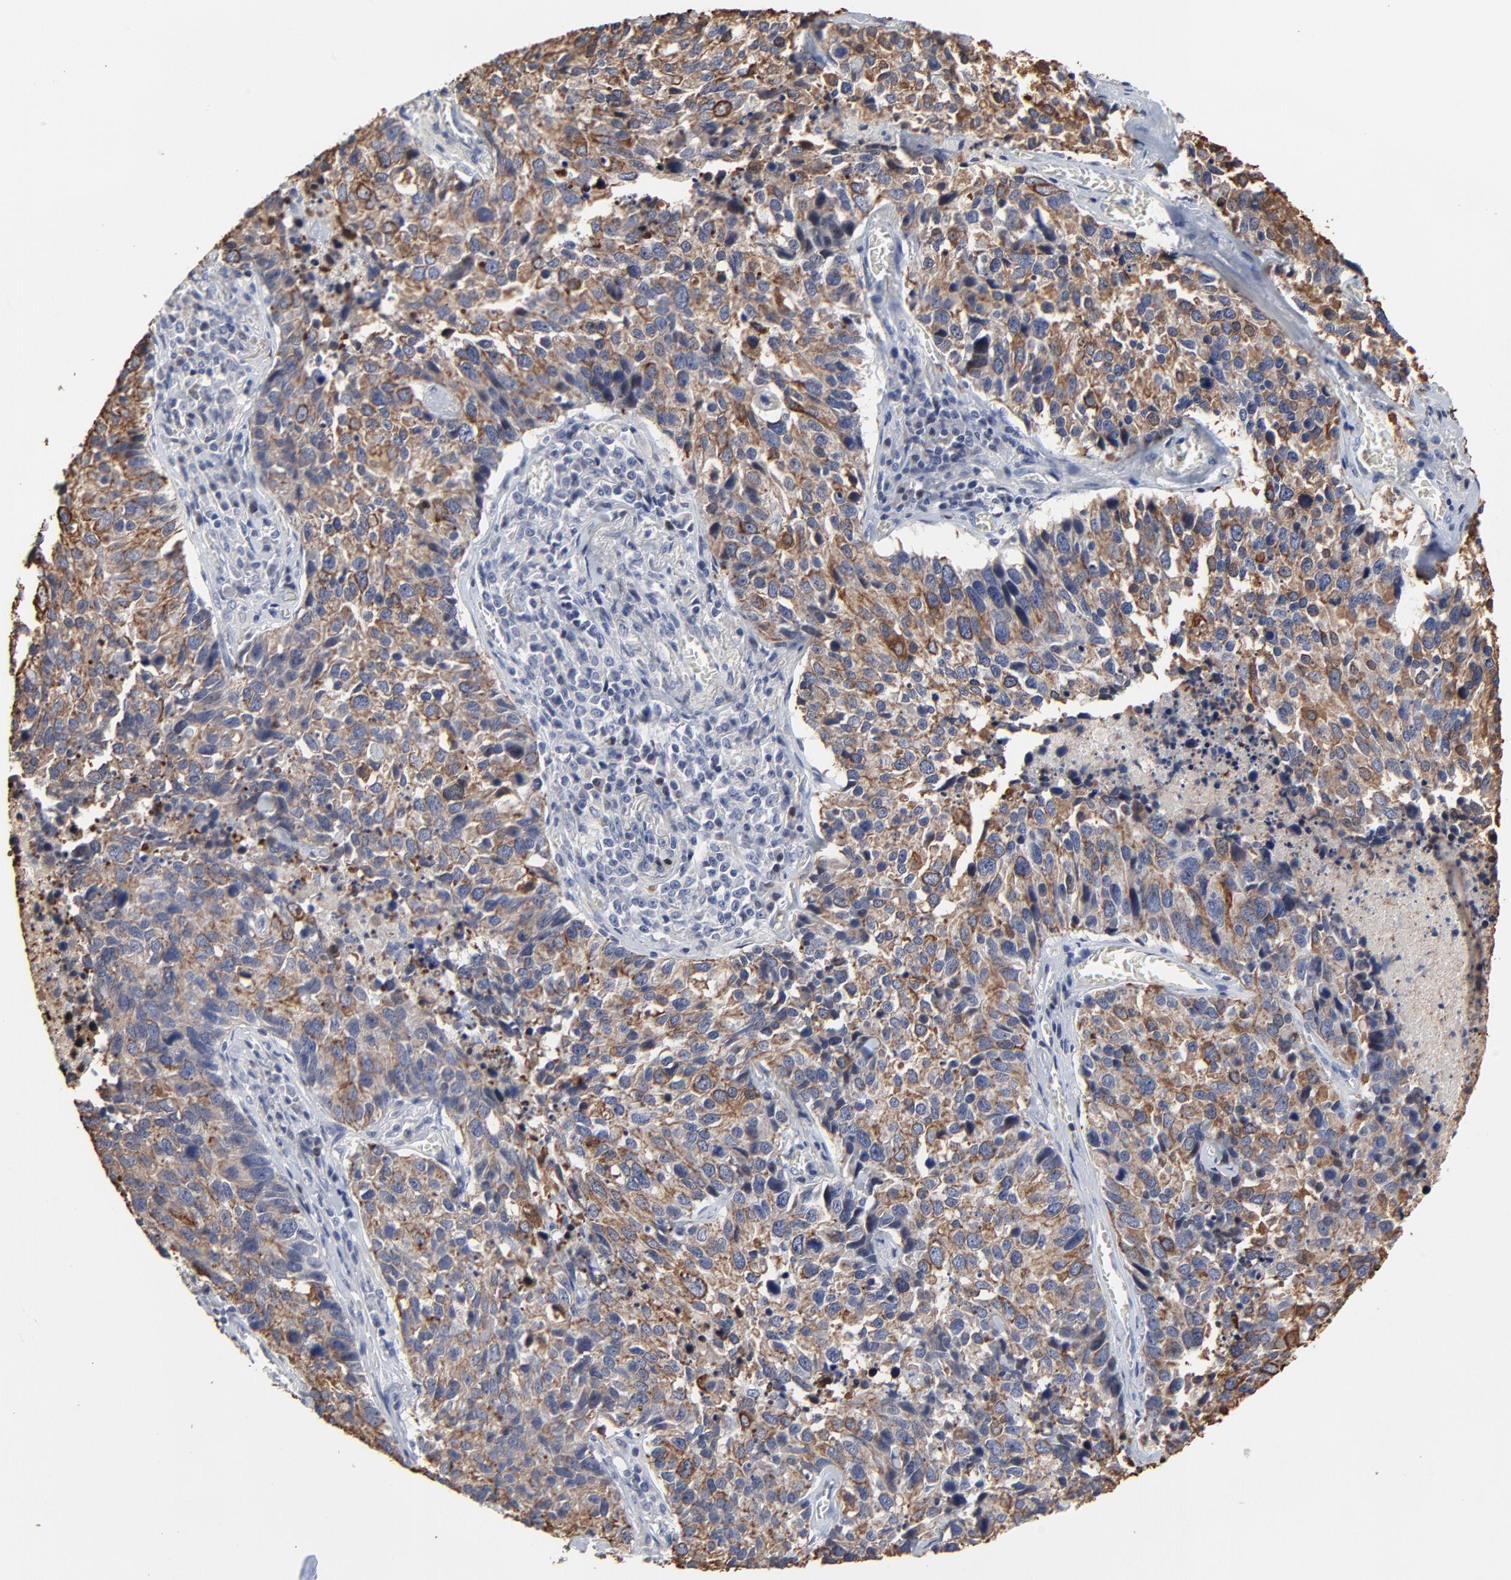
{"staining": {"intensity": "moderate", "quantity": ">75%", "location": "cytoplasmic/membranous"}, "tissue": "lung cancer", "cell_type": "Tumor cells", "image_type": "cancer", "snomed": [{"axis": "morphology", "description": "Neoplasm, malignant, NOS"}, {"axis": "topography", "description": "Lung"}], "caption": "An immunohistochemistry image of tumor tissue is shown. Protein staining in brown highlights moderate cytoplasmic/membranous positivity in lung malignant neoplasm within tumor cells.", "gene": "LNX1", "patient": {"sex": "female", "age": 76}}